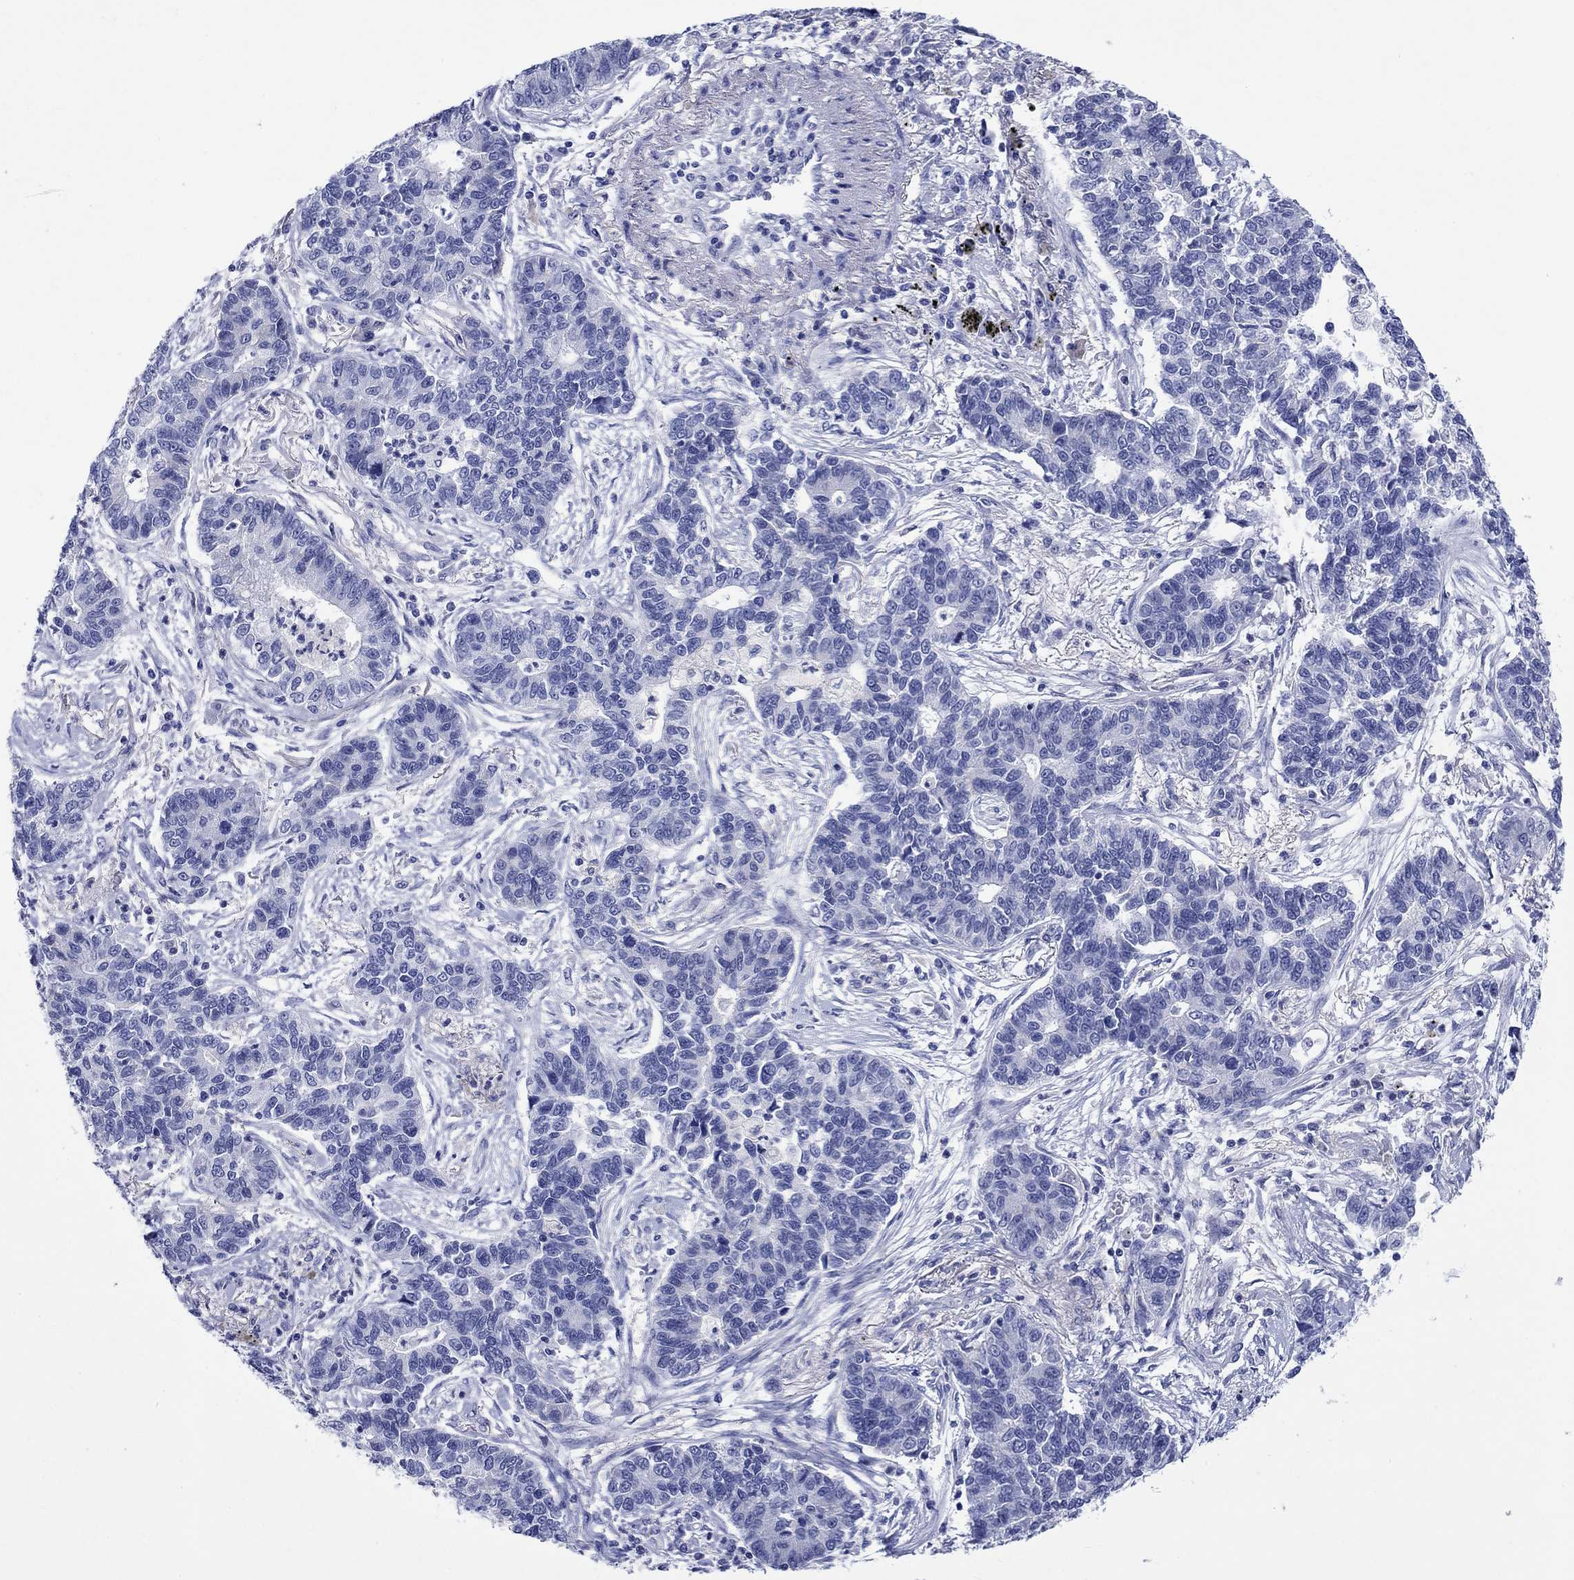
{"staining": {"intensity": "negative", "quantity": "none", "location": "none"}, "tissue": "lung cancer", "cell_type": "Tumor cells", "image_type": "cancer", "snomed": [{"axis": "morphology", "description": "Adenocarcinoma, NOS"}, {"axis": "topography", "description": "Lung"}], "caption": "Tumor cells are negative for protein expression in human lung cancer (adenocarcinoma).", "gene": "CACNG3", "patient": {"sex": "female", "age": 57}}